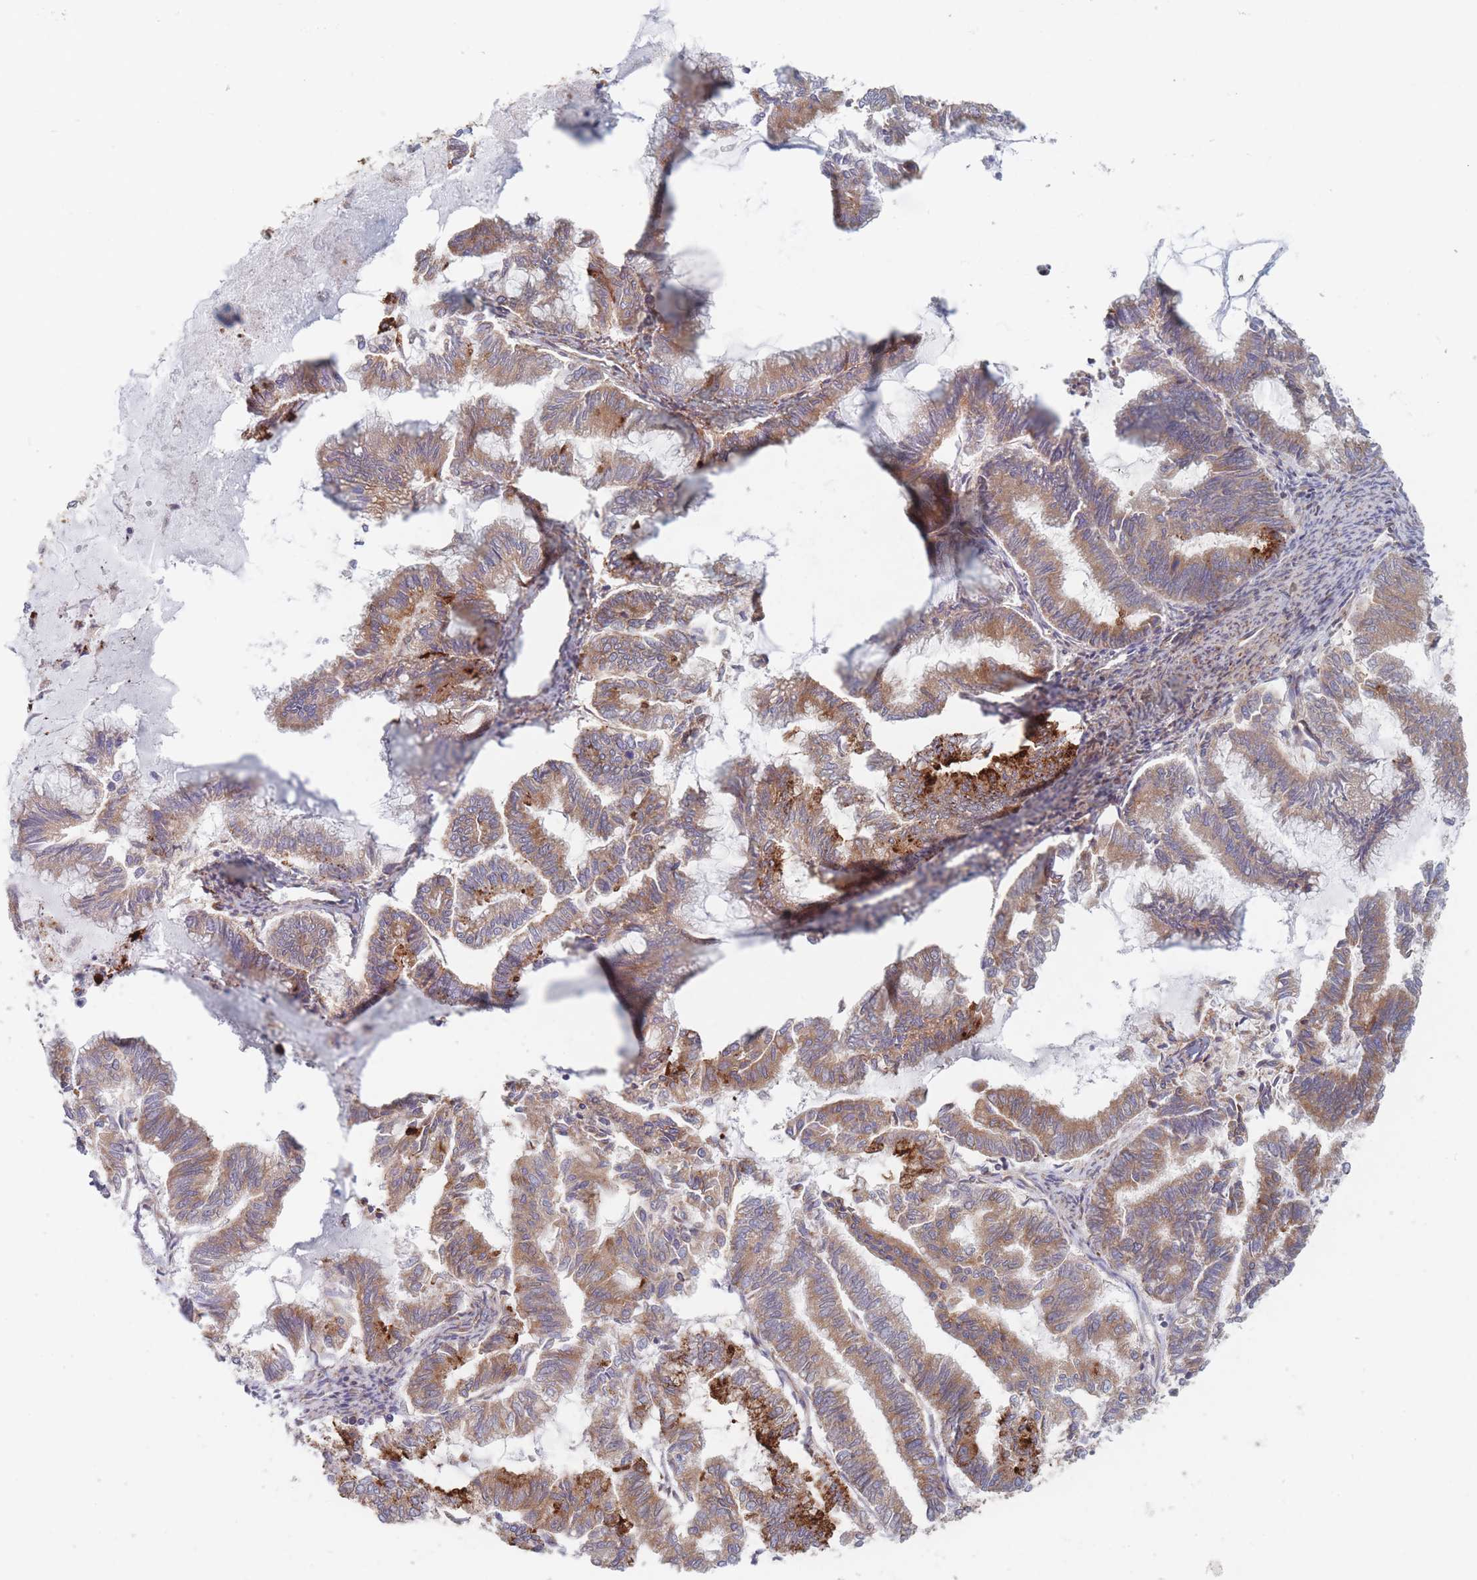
{"staining": {"intensity": "strong", "quantity": "25%-75%", "location": "cytoplasmic/membranous"}, "tissue": "endometrial cancer", "cell_type": "Tumor cells", "image_type": "cancer", "snomed": [{"axis": "morphology", "description": "Adenocarcinoma, NOS"}, {"axis": "topography", "description": "Endometrium"}], "caption": "Human adenocarcinoma (endometrial) stained for a protein (brown) demonstrates strong cytoplasmic/membranous positive staining in approximately 25%-75% of tumor cells.", "gene": "KDSR", "patient": {"sex": "female", "age": 79}}